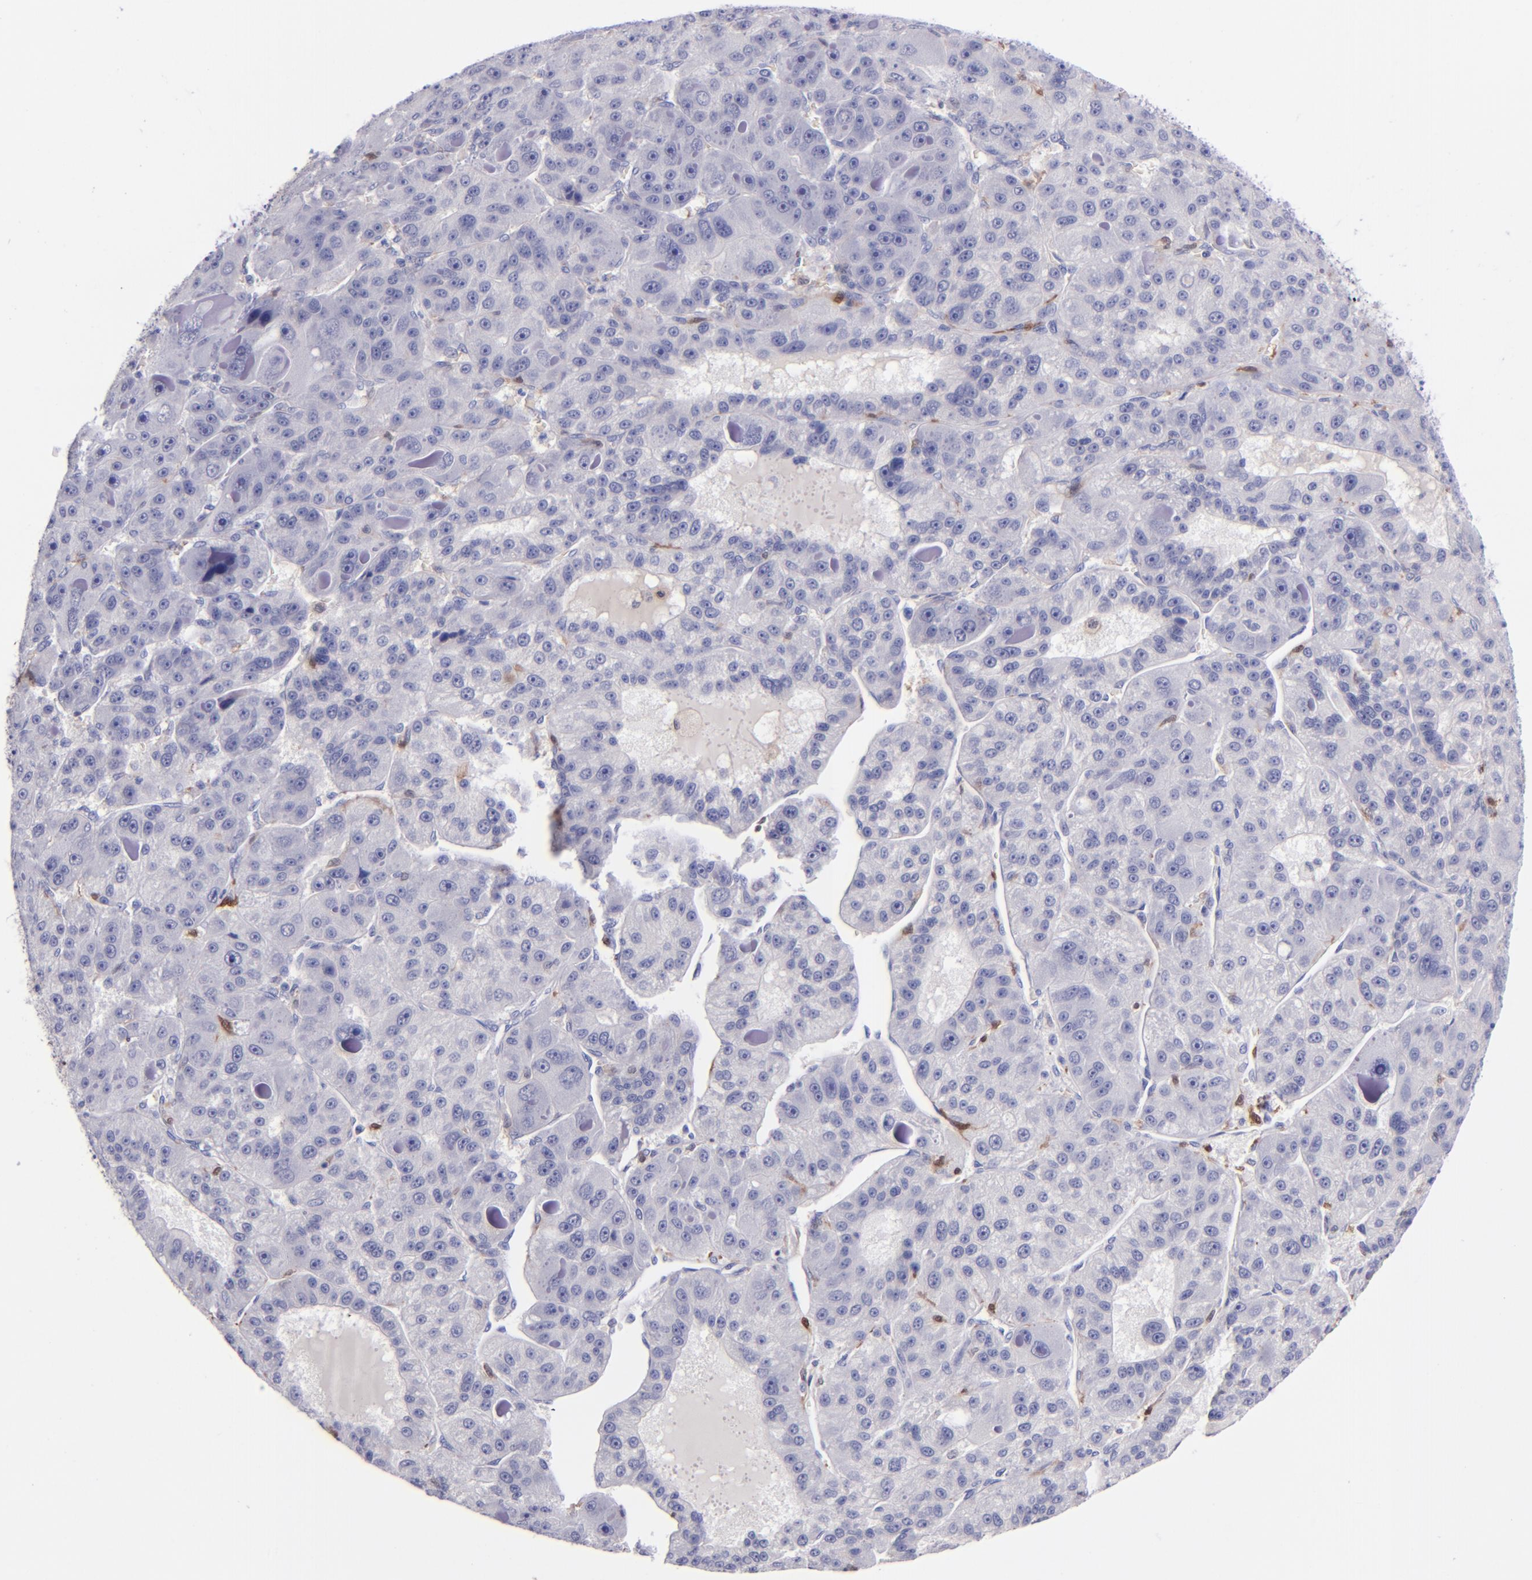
{"staining": {"intensity": "negative", "quantity": "none", "location": "none"}, "tissue": "liver cancer", "cell_type": "Tumor cells", "image_type": "cancer", "snomed": [{"axis": "morphology", "description": "Carcinoma, Hepatocellular, NOS"}, {"axis": "topography", "description": "Liver"}], "caption": "The IHC image has no significant expression in tumor cells of liver cancer tissue. Nuclei are stained in blue.", "gene": "F13A1", "patient": {"sex": "male", "age": 76}}